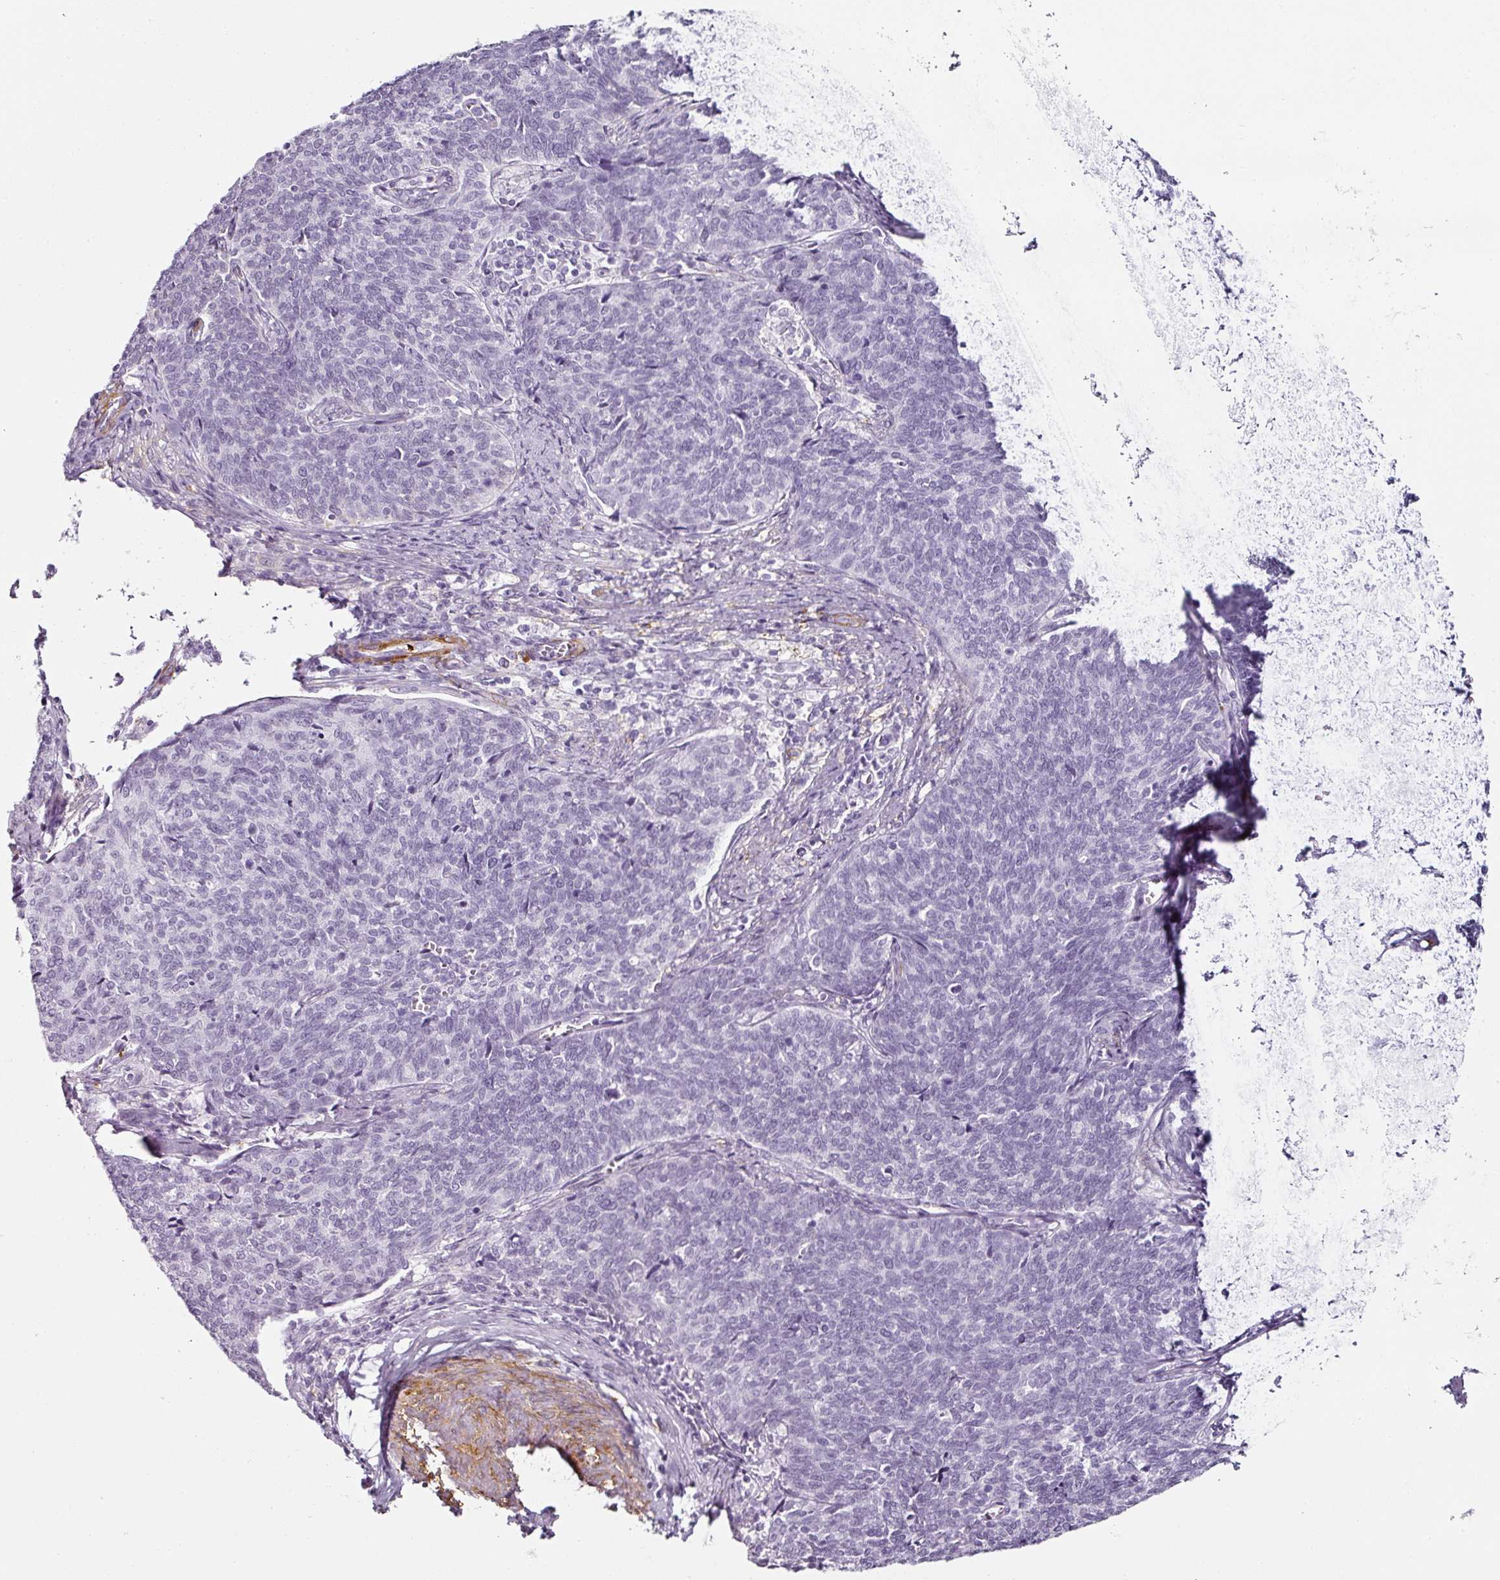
{"staining": {"intensity": "negative", "quantity": "none", "location": "none"}, "tissue": "cervical cancer", "cell_type": "Tumor cells", "image_type": "cancer", "snomed": [{"axis": "morphology", "description": "Squamous cell carcinoma, NOS"}, {"axis": "topography", "description": "Cervix"}], "caption": "Immunohistochemistry (IHC) histopathology image of neoplastic tissue: human cervical cancer (squamous cell carcinoma) stained with DAB exhibits no significant protein positivity in tumor cells.", "gene": "CAP2", "patient": {"sex": "female", "age": 39}}